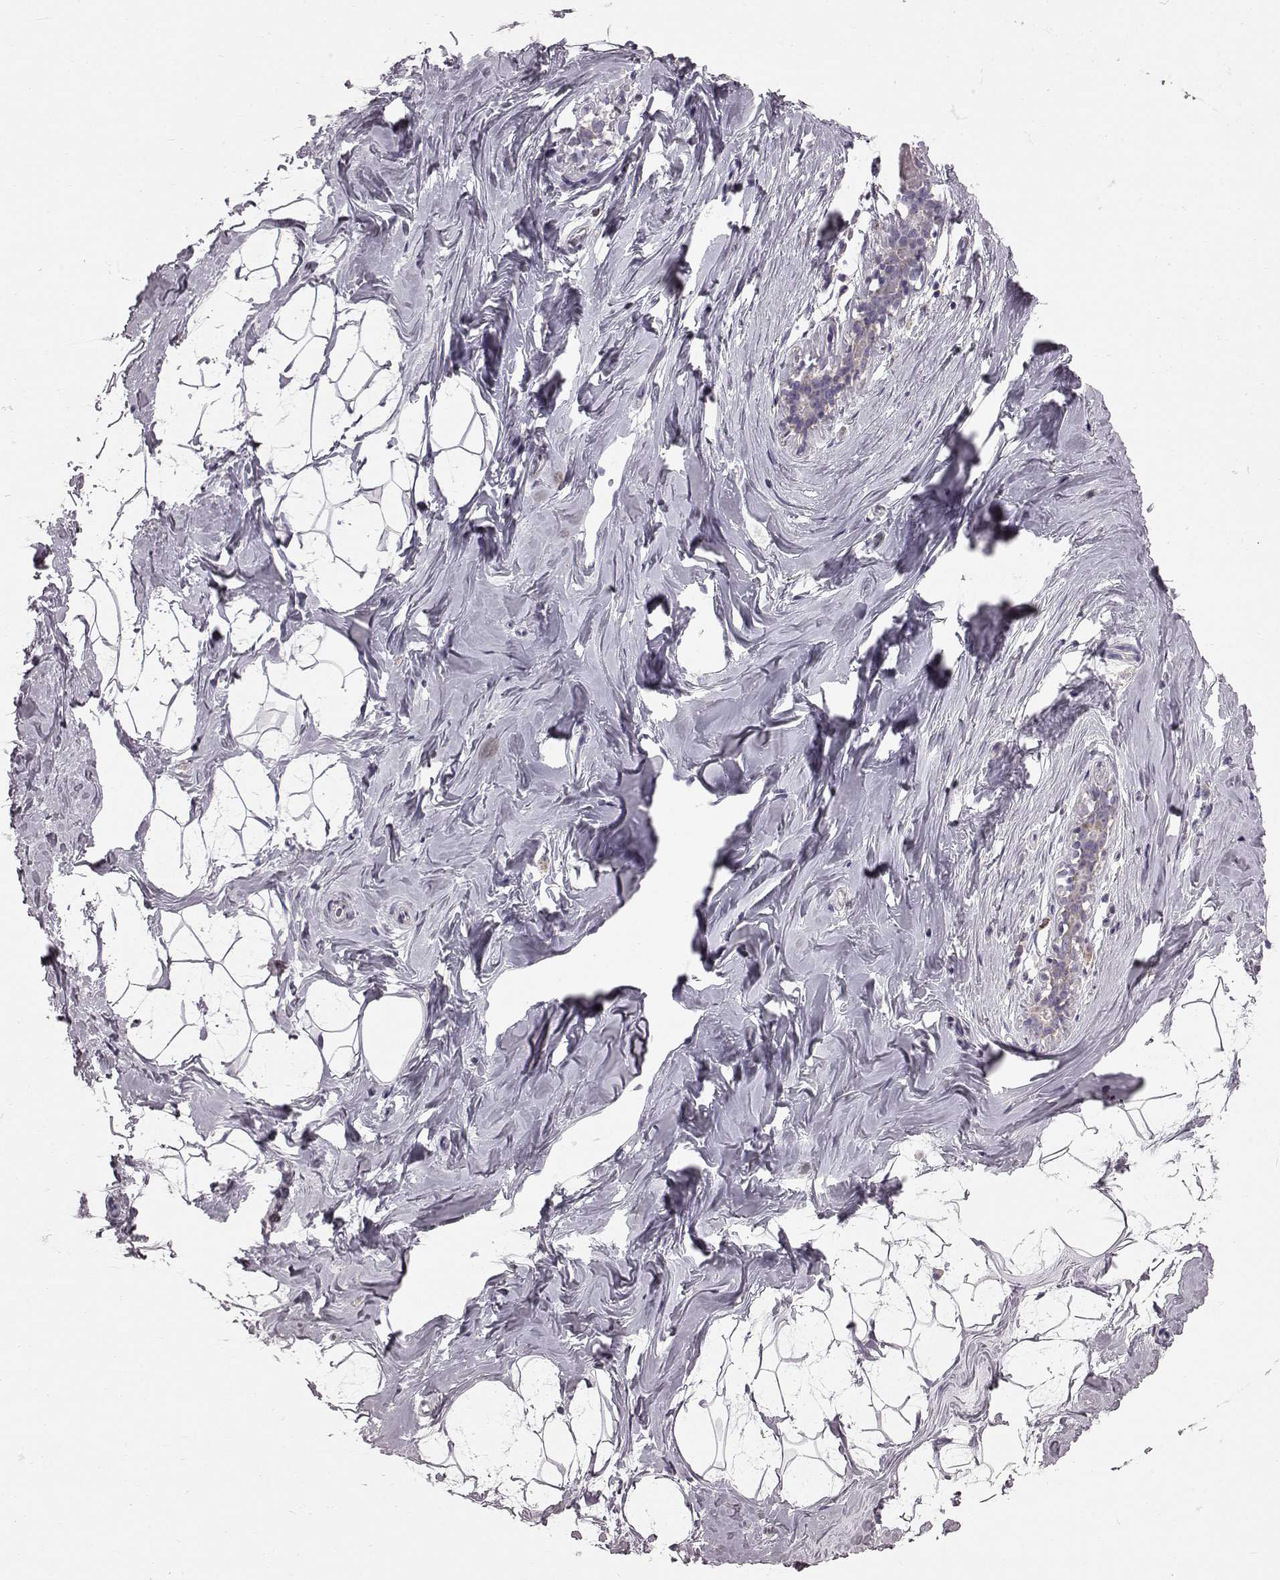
{"staining": {"intensity": "negative", "quantity": "none", "location": "none"}, "tissue": "breast", "cell_type": "Adipocytes", "image_type": "normal", "snomed": [{"axis": "morphology", "description": "Normal tissue, NOS"}, {"axis": "topography", "description": "Breast"}], "caption": "Adipocytes show no significant protein staining in unremarkable breast. The staining is performed using DAB (3,3'-diaminobenzidine) brown chromogen with nuclei counter-stained in using hematoxylin.", "gene": "FAM8A1", "patient": {"sex": "female", "age": 32}}